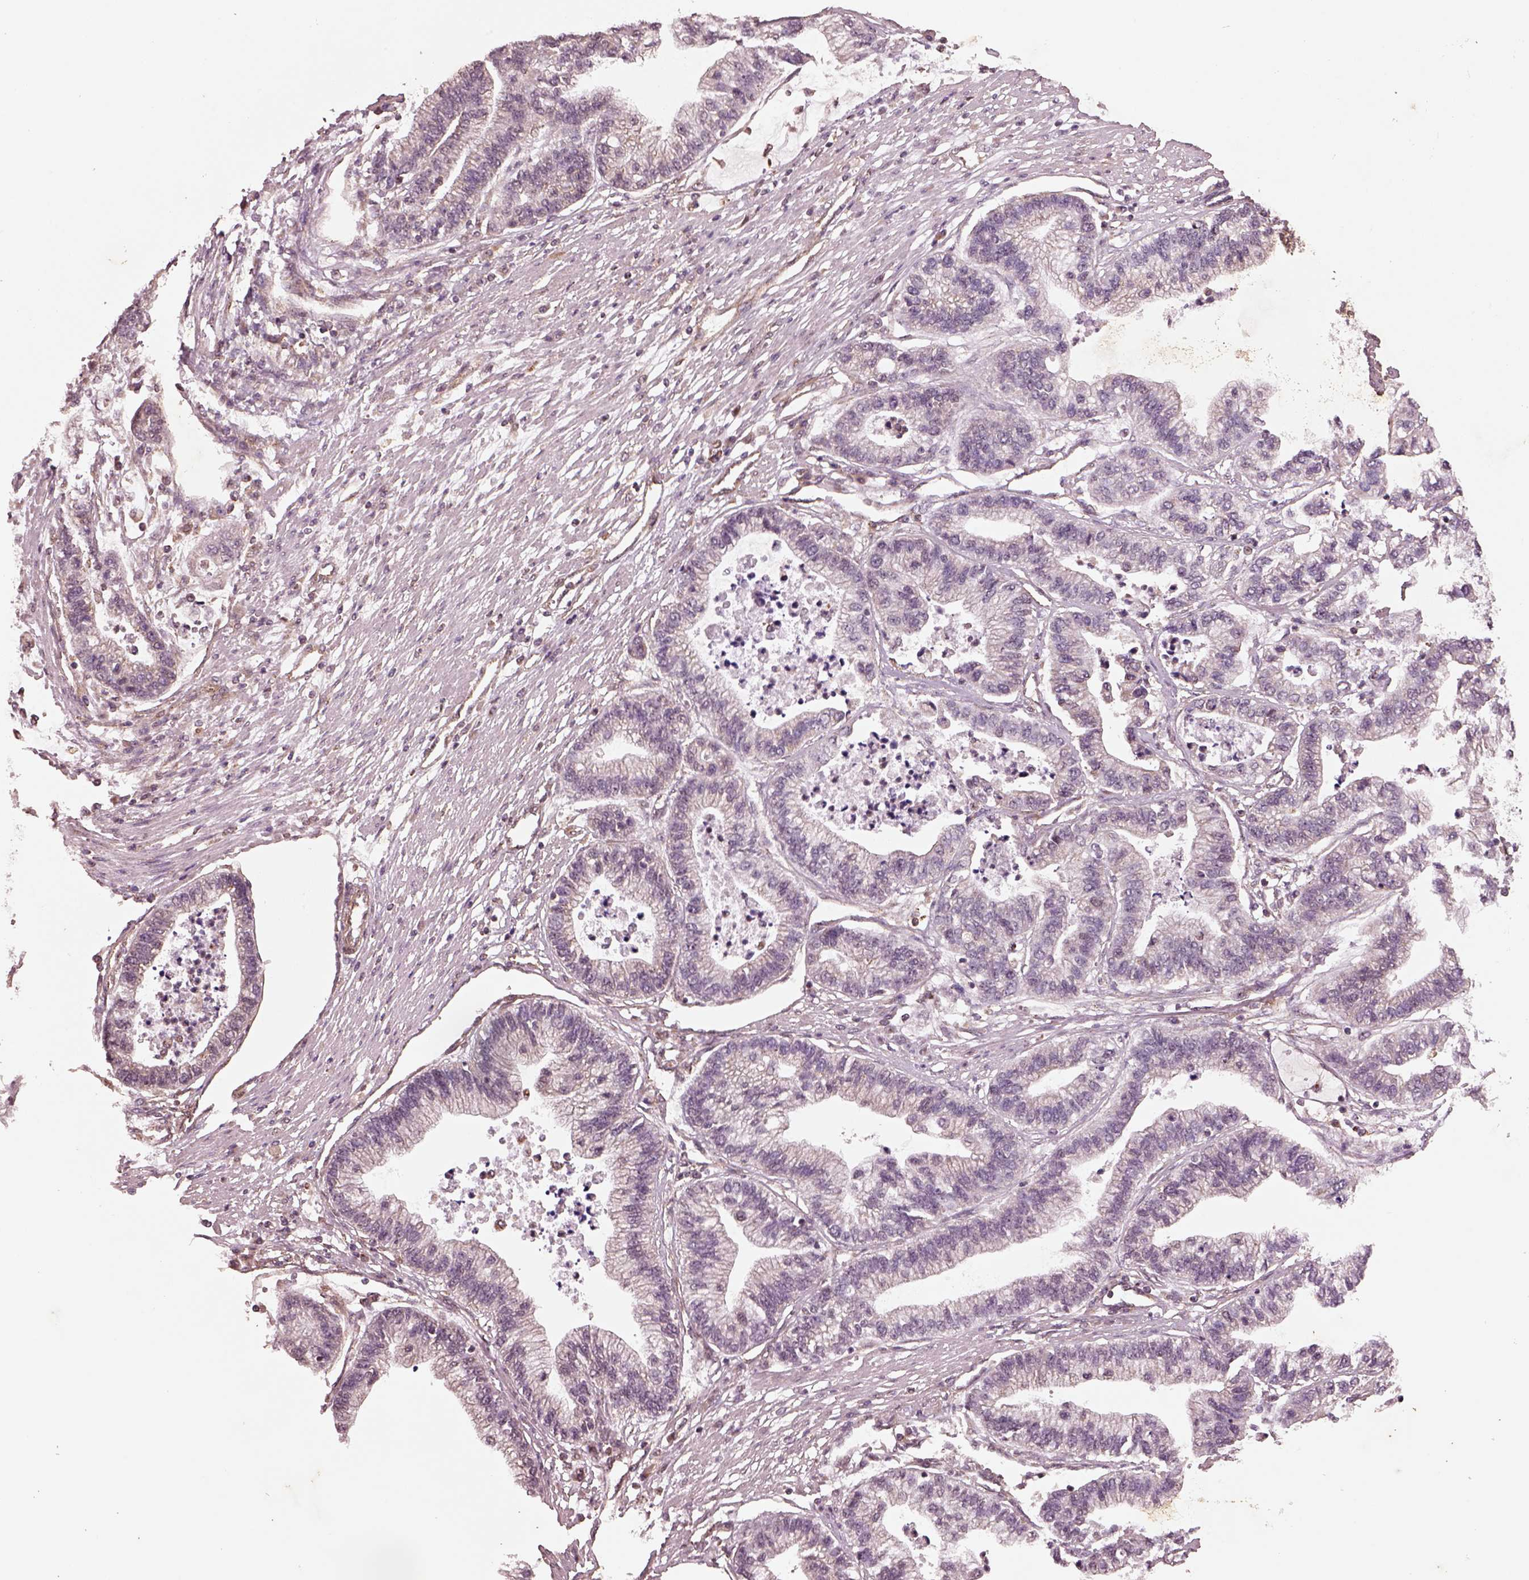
{"staining": {"intensity": "moderate", "quantity": "<25%", "location": "cytoplasmic/membranous"}, "tissue": "stomach cancer", "cell_type": "Tumor cells", "image_type": "cancer", "snomed": [{"axis": "morphology", "description": "Adenocarcinoma, NOS"}, {"axis": "topography", "description": "Stomach"}], "caption": "Immunohistochemical staining of stomach adenocarcinoma demonstrates low levels of moderate cytoplasmic/membranous expression in approximately <25% of tumor cells.", "gene": "WASHC2A", "patient": {"sex": "male", "age": 83}}